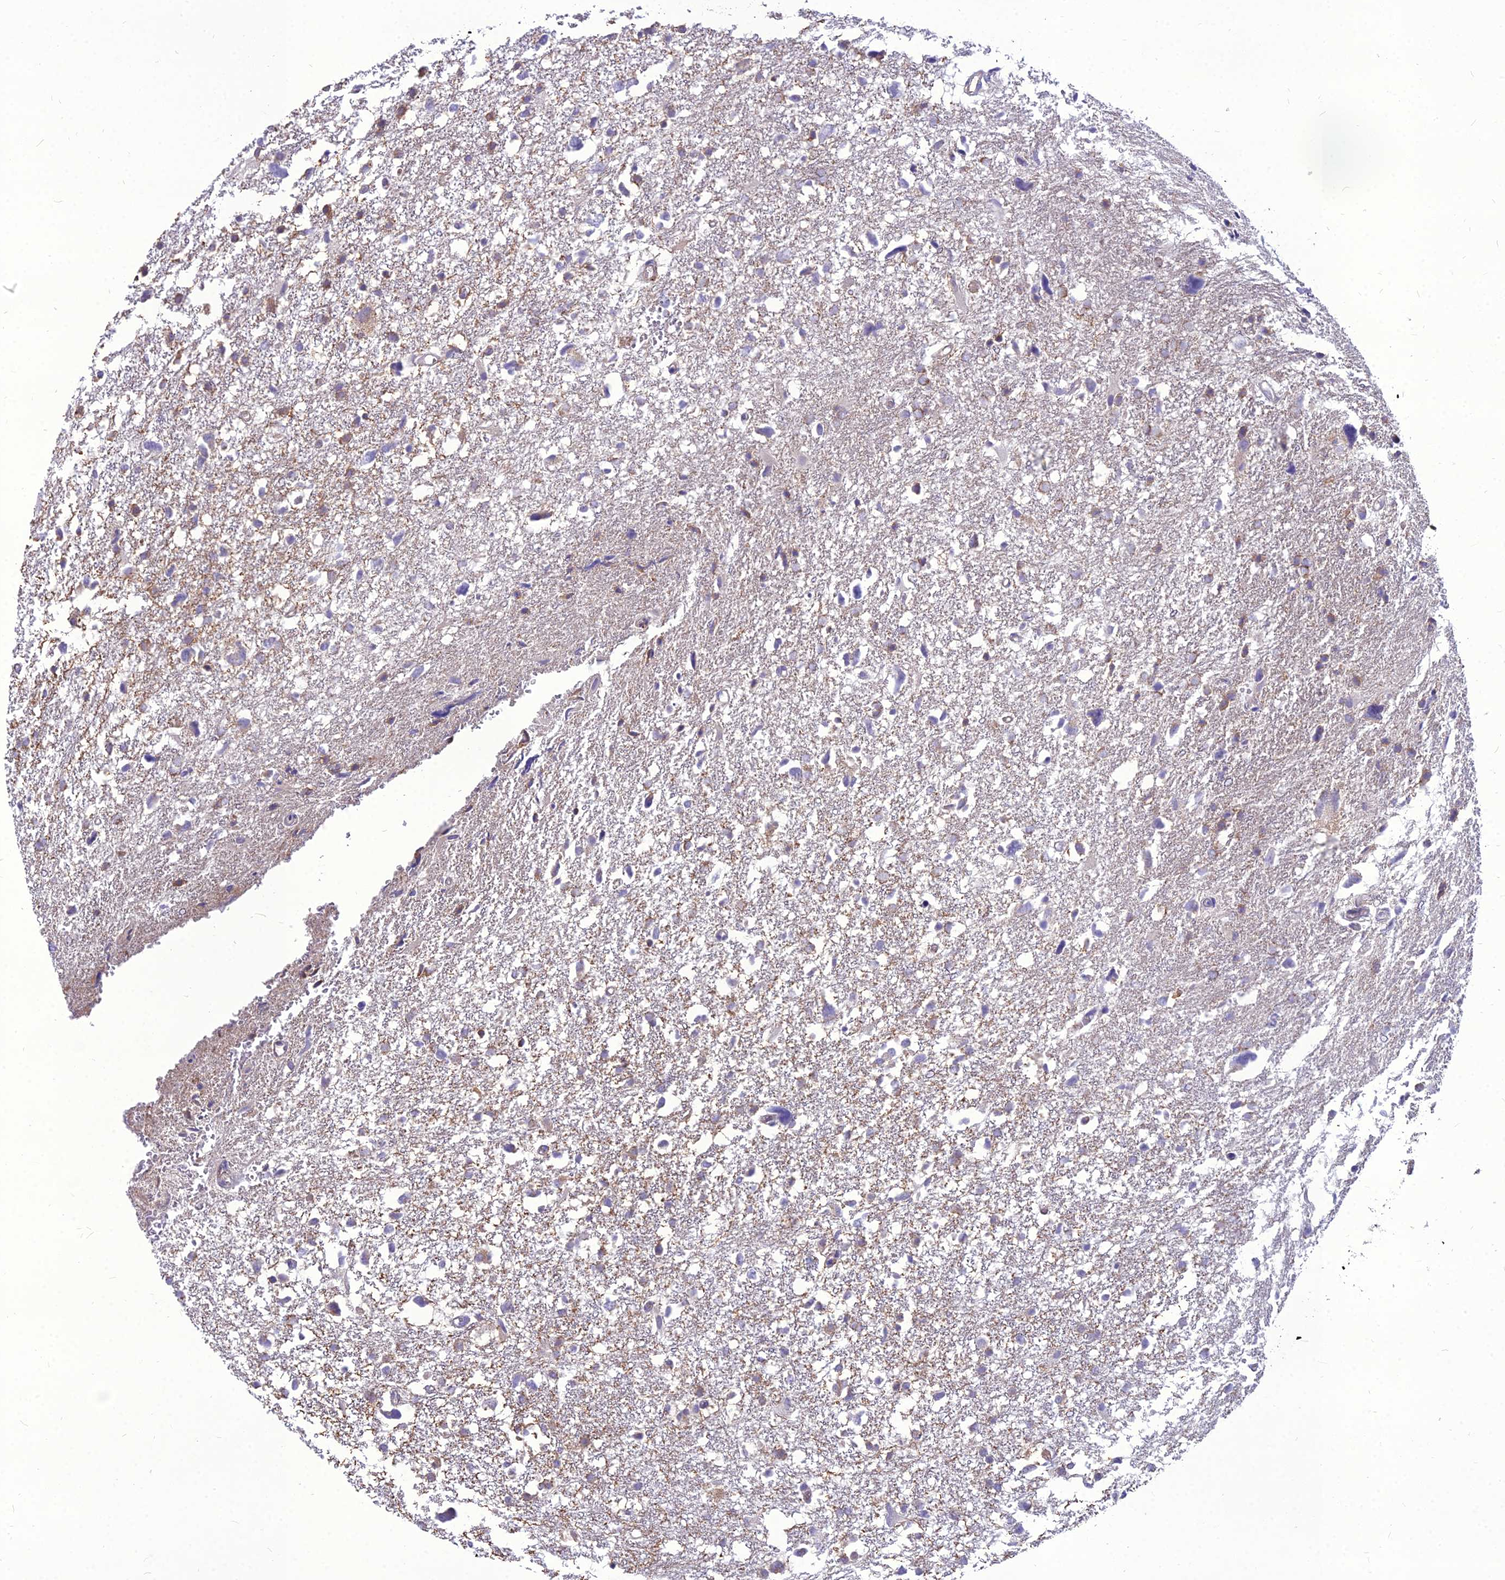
{"staining": {"intensity": "weak", "quantity": "25%-75%", "location": "cytoplasmic/membranous"}, "tissue": "glioma", "cell_type": "Tumor cells", "image_type": "cancer", "snomed": [{"axis": "morphology", "description": "Glioma, malignant, High grade"}, {"axis": "topography", "description": "Brain"}], "caption": "Immunohistochemical staining of high-grade glioma (malignant) exhibits weak cytoplasmic/membranous protein expression in approximately 25%-75% of tumor cells. (Brightfield microscopy of DAB IHC at high magnification).", "gene": "PCED1B", "patient": {"sex": "male", "age": 61}}